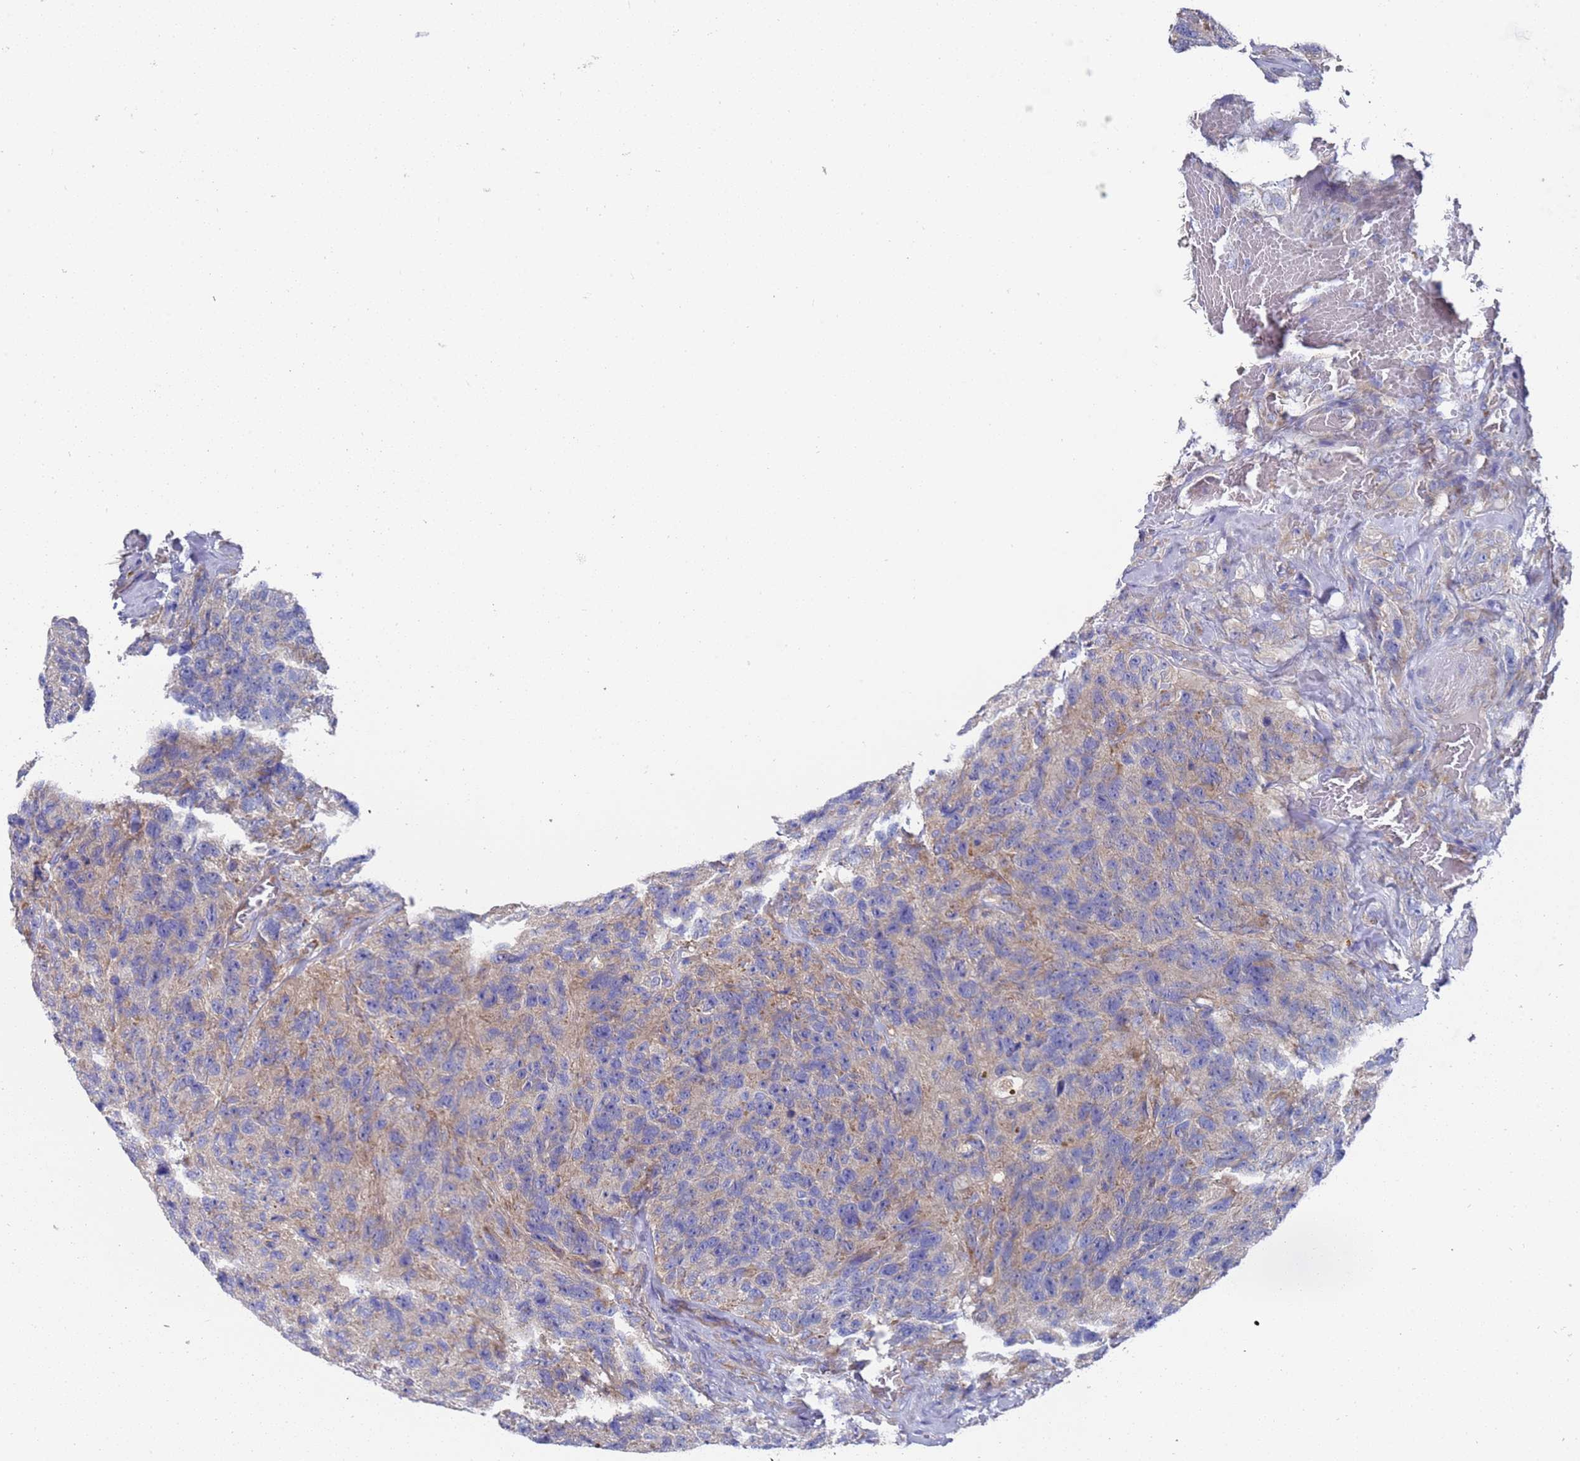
{"staining": {"intensity": "negative", "quantity": "none", "location": "none"}, "tissue": "glioma", "cell_type": "Tumor cells", "image_type": "cancer", "snomed": [{"axis": "morphology", "description": "Glioma, malignant, High grade"}, {"axis": "topography", "description": "Brain"}], "caption": "Glioma stained for a protein using immunohistochemistry exhibits no staining tumor cells.", "gene": "NPEPPS", "patient": {"sex": "male", "age": 69}}